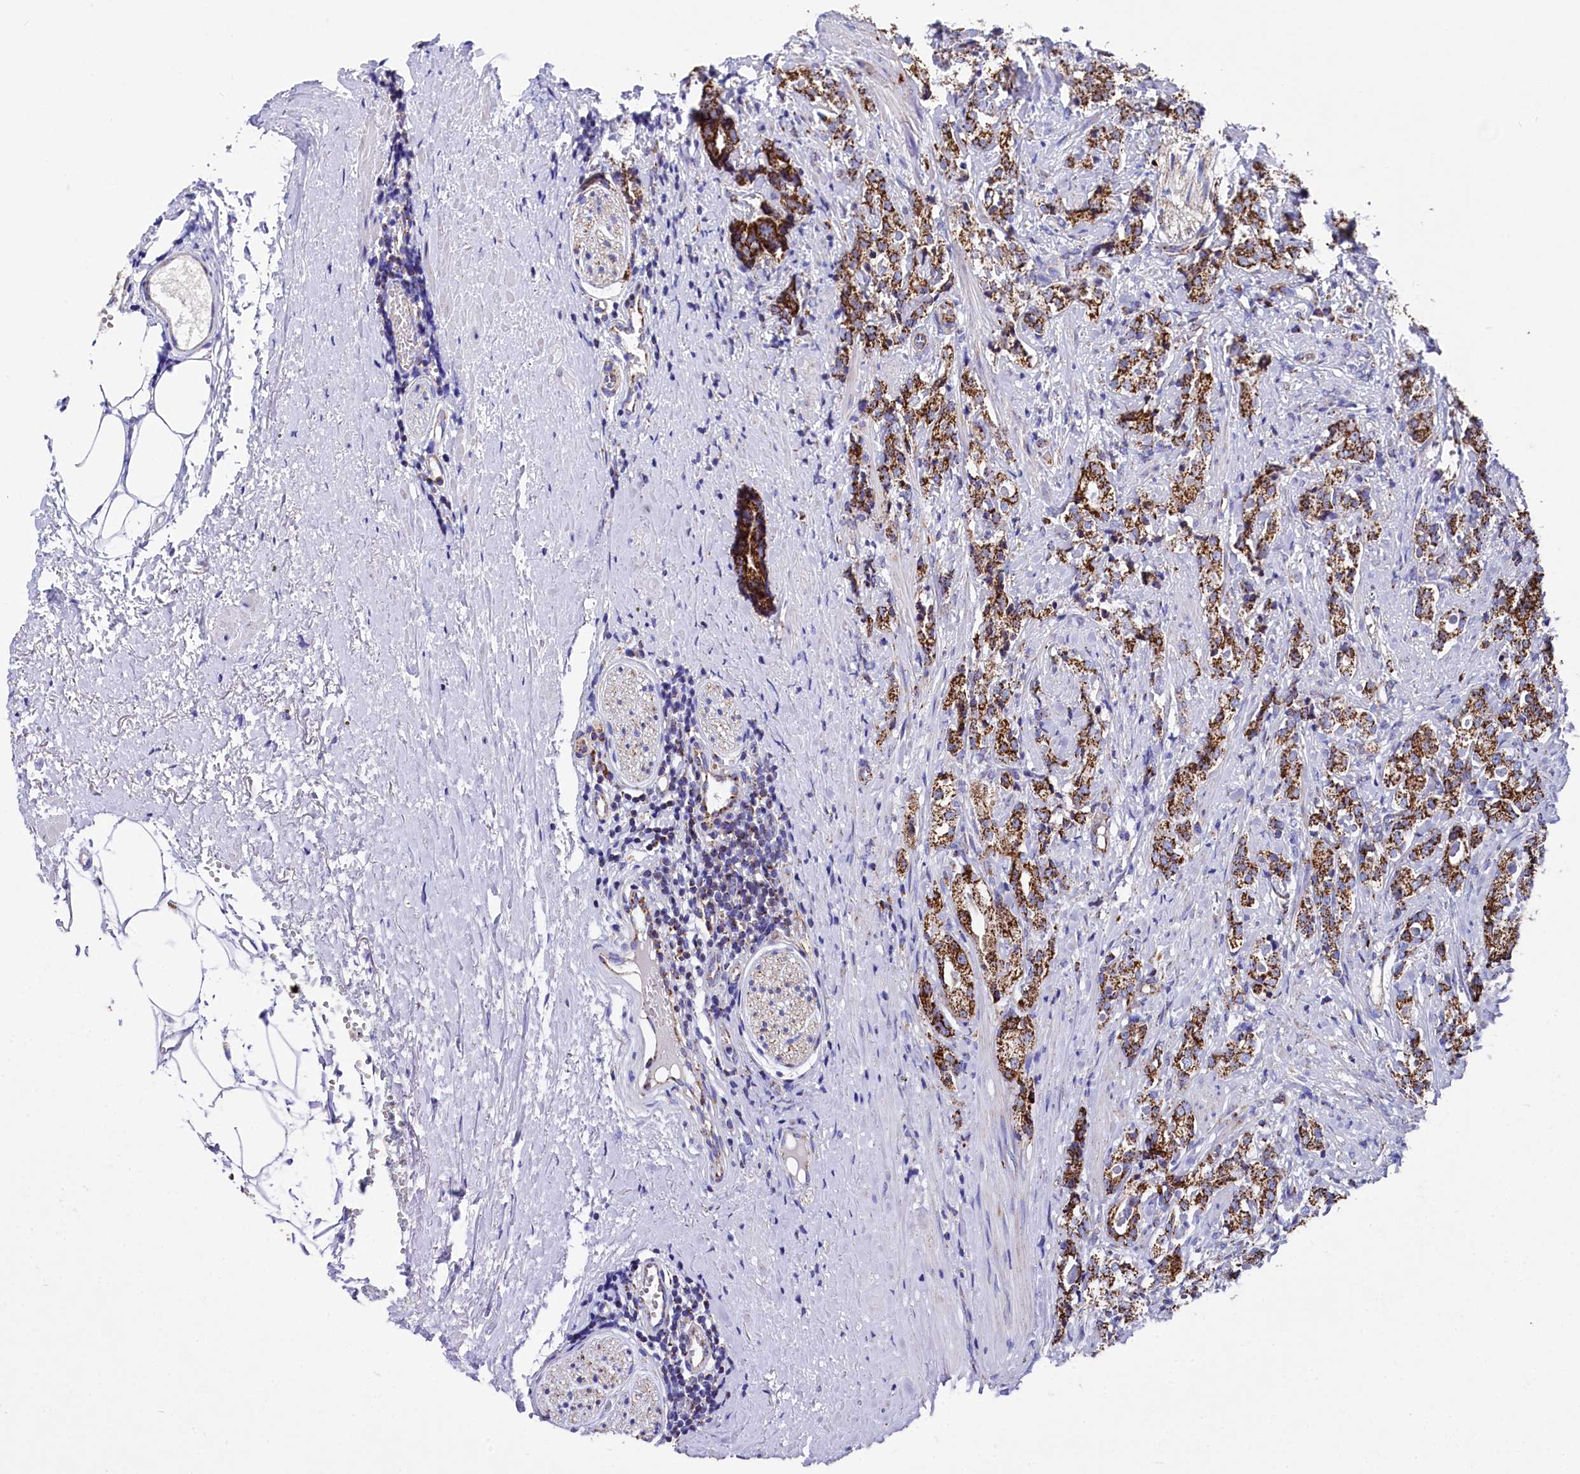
{"staining": {"intensity": "moderate", "quantity": ">75%", "location": "cytoplasmic/membranous"}, "tissue": "prostate cancer", "cell_type": "Tumor cells", "image_type": "cancer", "snomed": [{"axis": "morphology", "description": "Adenocarcinoma, High grade"}, {"axis": "topography", "description": "Prostate"}], "caption": "Tumor cells demonstrate medium levels of moderate cytoplasmic/membranous expression in about >75% of cells in prostate adenocarcinoma (high-grade). Immunohistochemistry stains the protein in brown and the nuclei are stained blue.", "gene": "MMAB", "patient": {"sex": "male", "age": 69}}